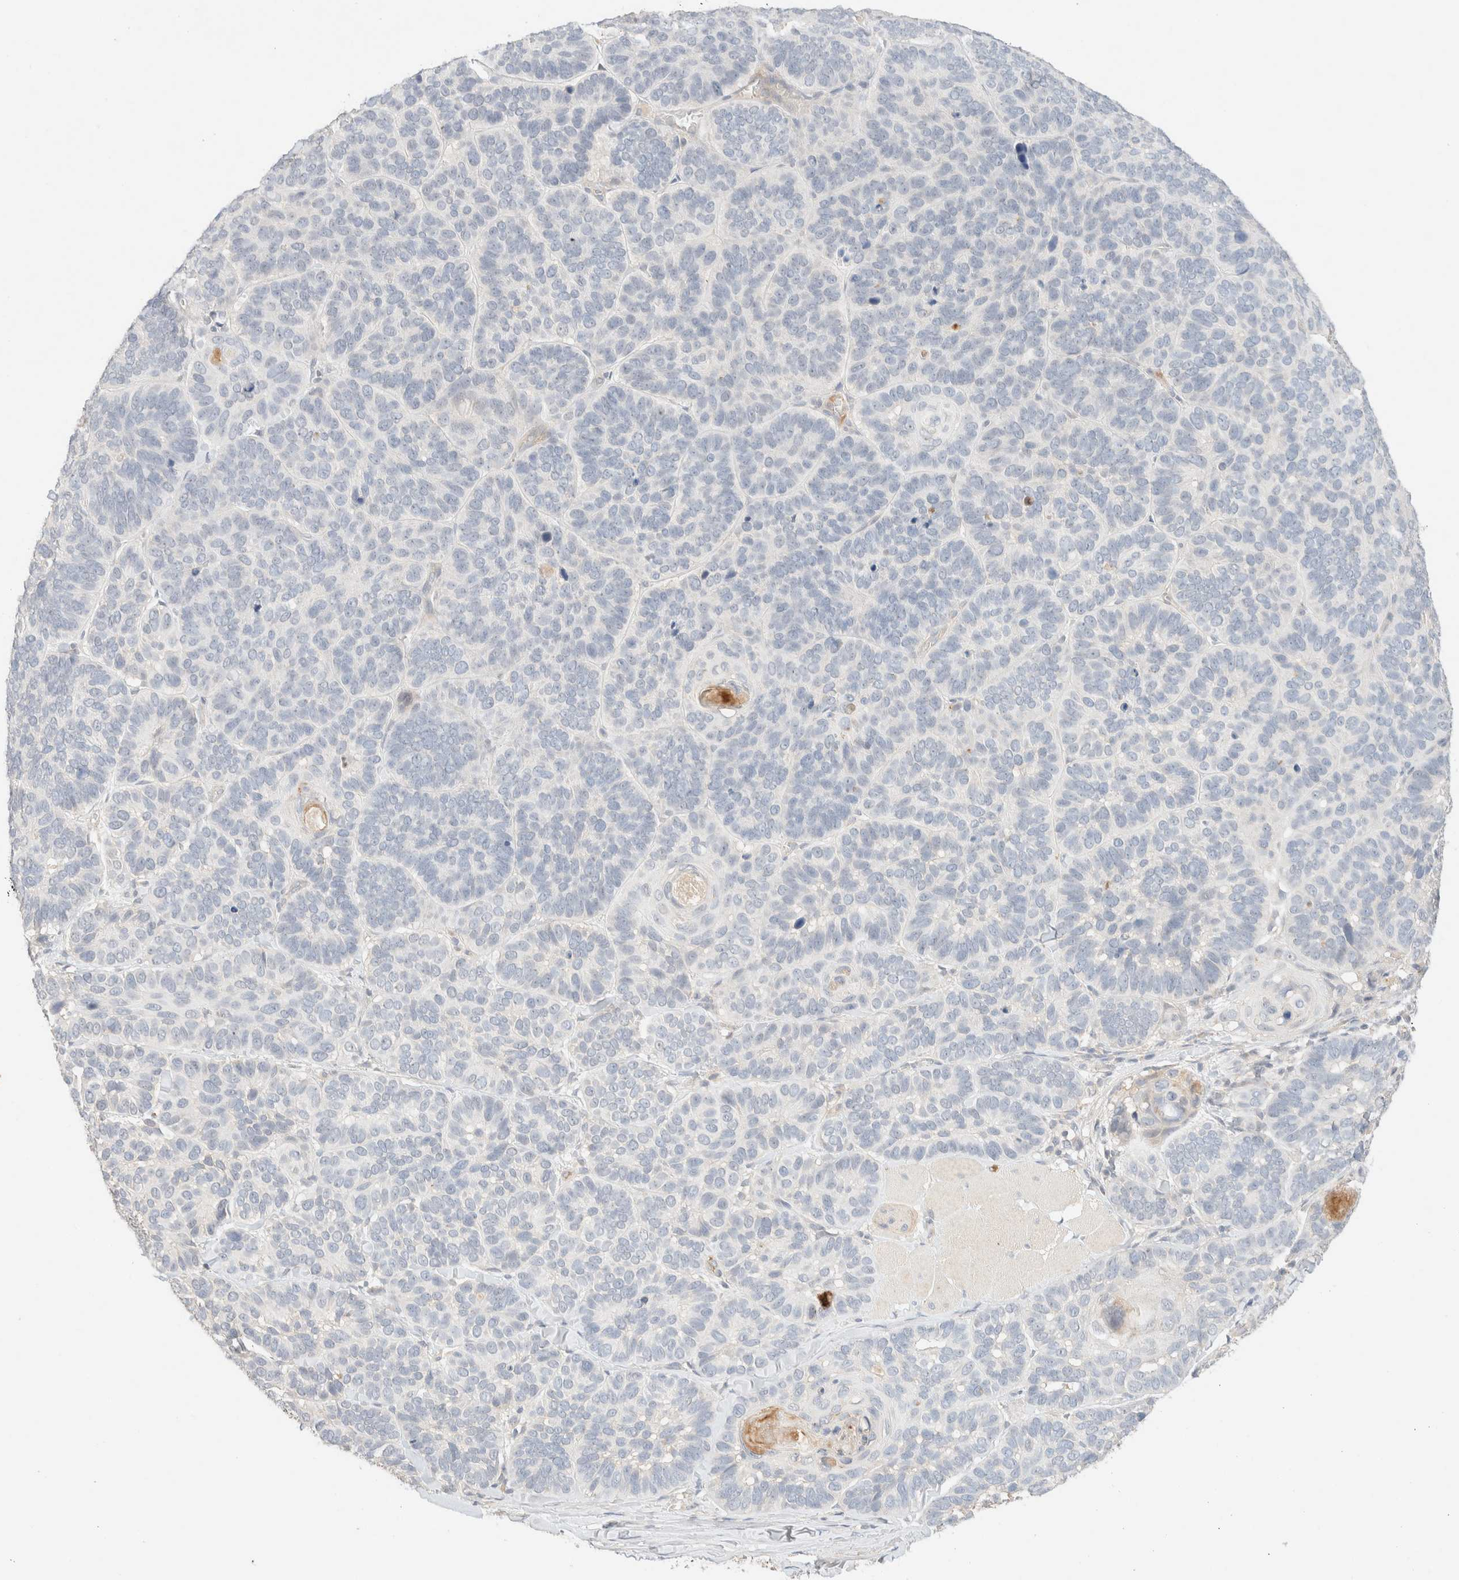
{"staining": {"intensity": "negative", "quantity": "none", "location": "none"}, "tissue": "skin cancer", "cell_type": "Tumor cells", "image_type": "cancer", "snomed": [{"axis": "morphology", "description": "Basal cell carcinoma"}, {"axis": "topography", "description": "Skin"}], "caption": "A high-resolution histopathology image shows IHC staining of skin cancer (basal cell carcinoma), which demonstrates no significant positivity in tumor cells.", "gene": "SNTB1", "patient": {"sex": "male", "age": 62}}